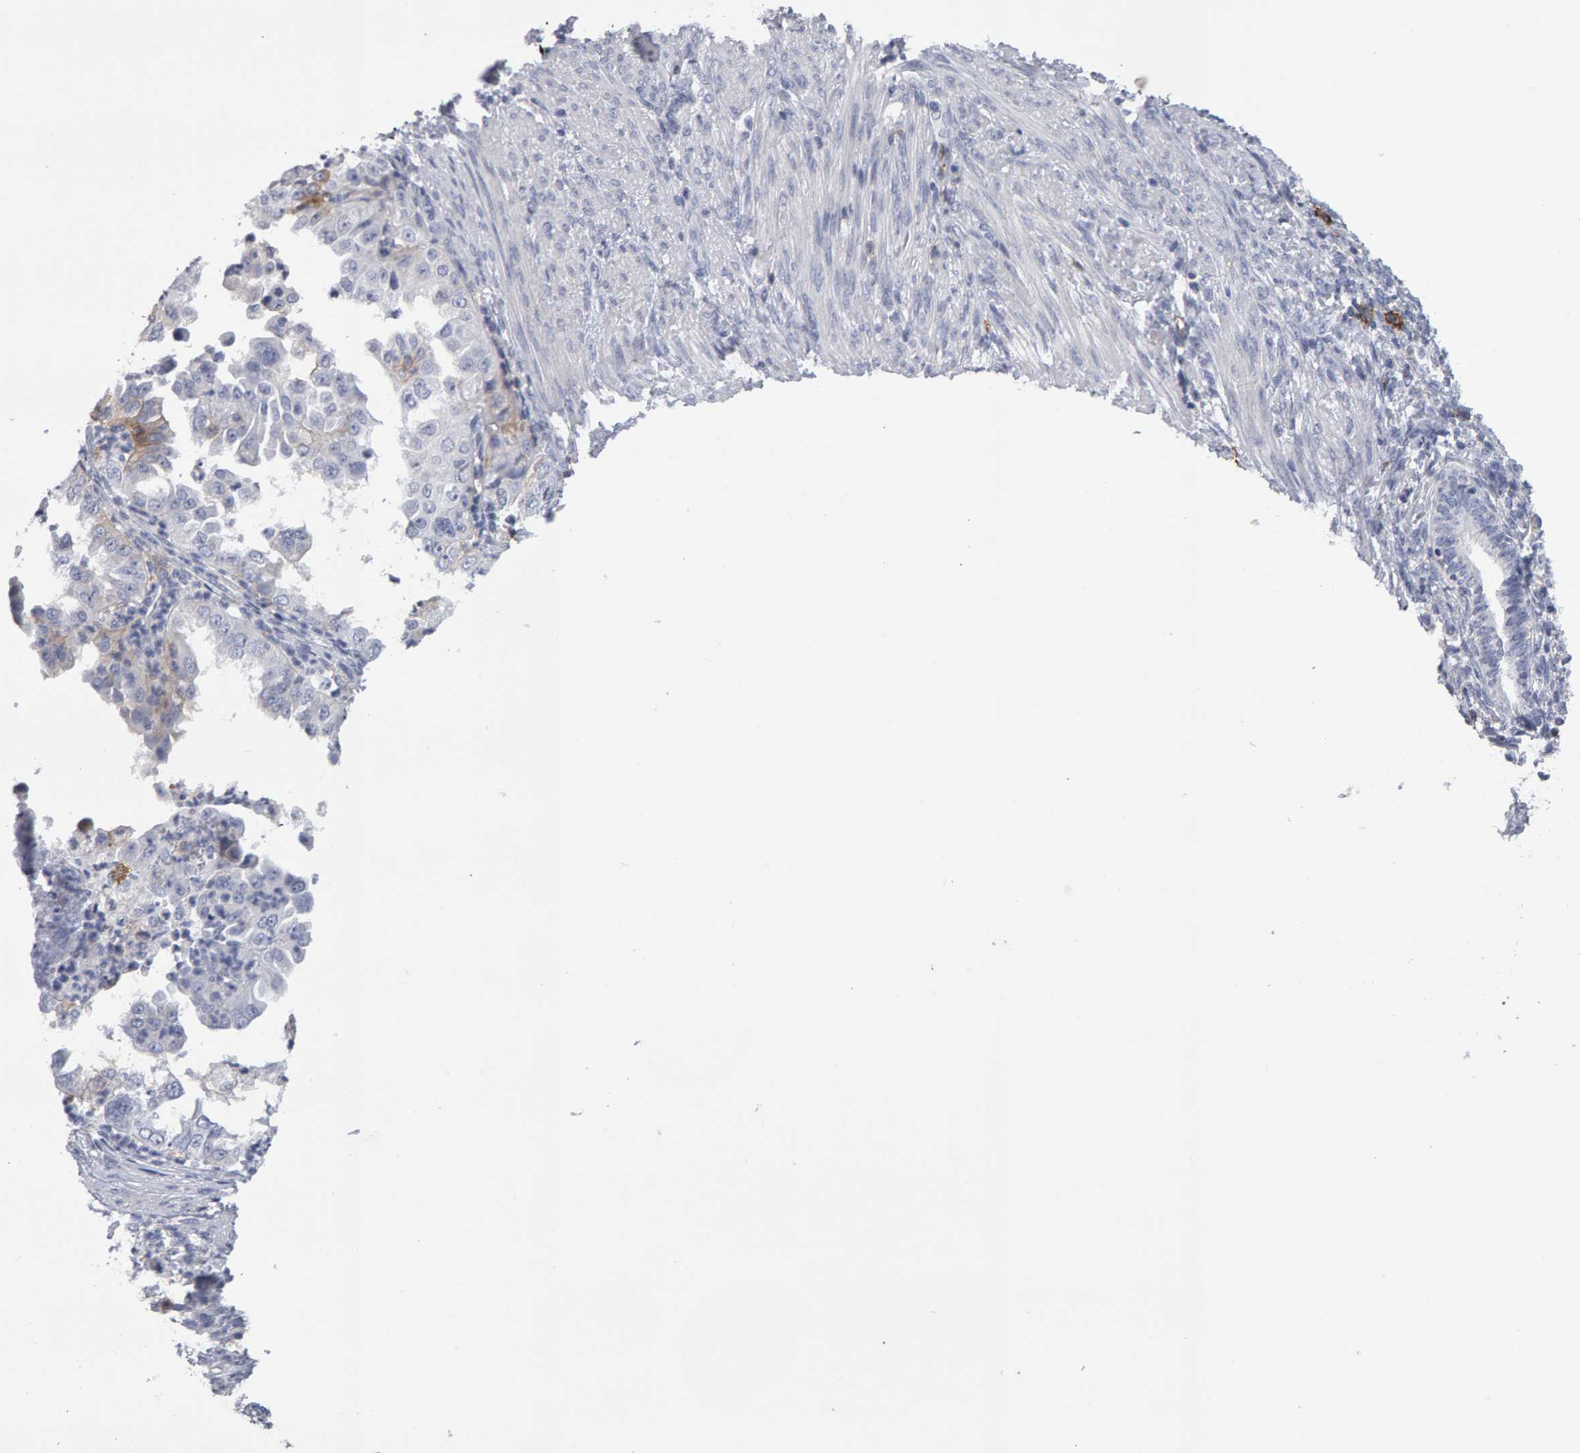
{"staining": {"intensity": "negative", "quantity": "none", "location": "none"}, "tissue": "endometrial cancer", "cell_type": "Tumor cells", "image_type": "cancer", "snomed": [{"axis": "morphology", "description": "Adenocarcinoma, NOS"}, {"axis": "topography", "description": "Endometrium"}], "caption": "This is a histopathology image of immunohistochemistry (IHC) staining of adenocarcinoma (endometrial), which shows no positivity in tumor cells. The staining is performed using DAB (3,3'-diaminobenzidine) brown chromogen with nuclei counter-stained in using hematoxylin.", "gene": "CD38", "patient": {"sex": "female", "age": 85}}